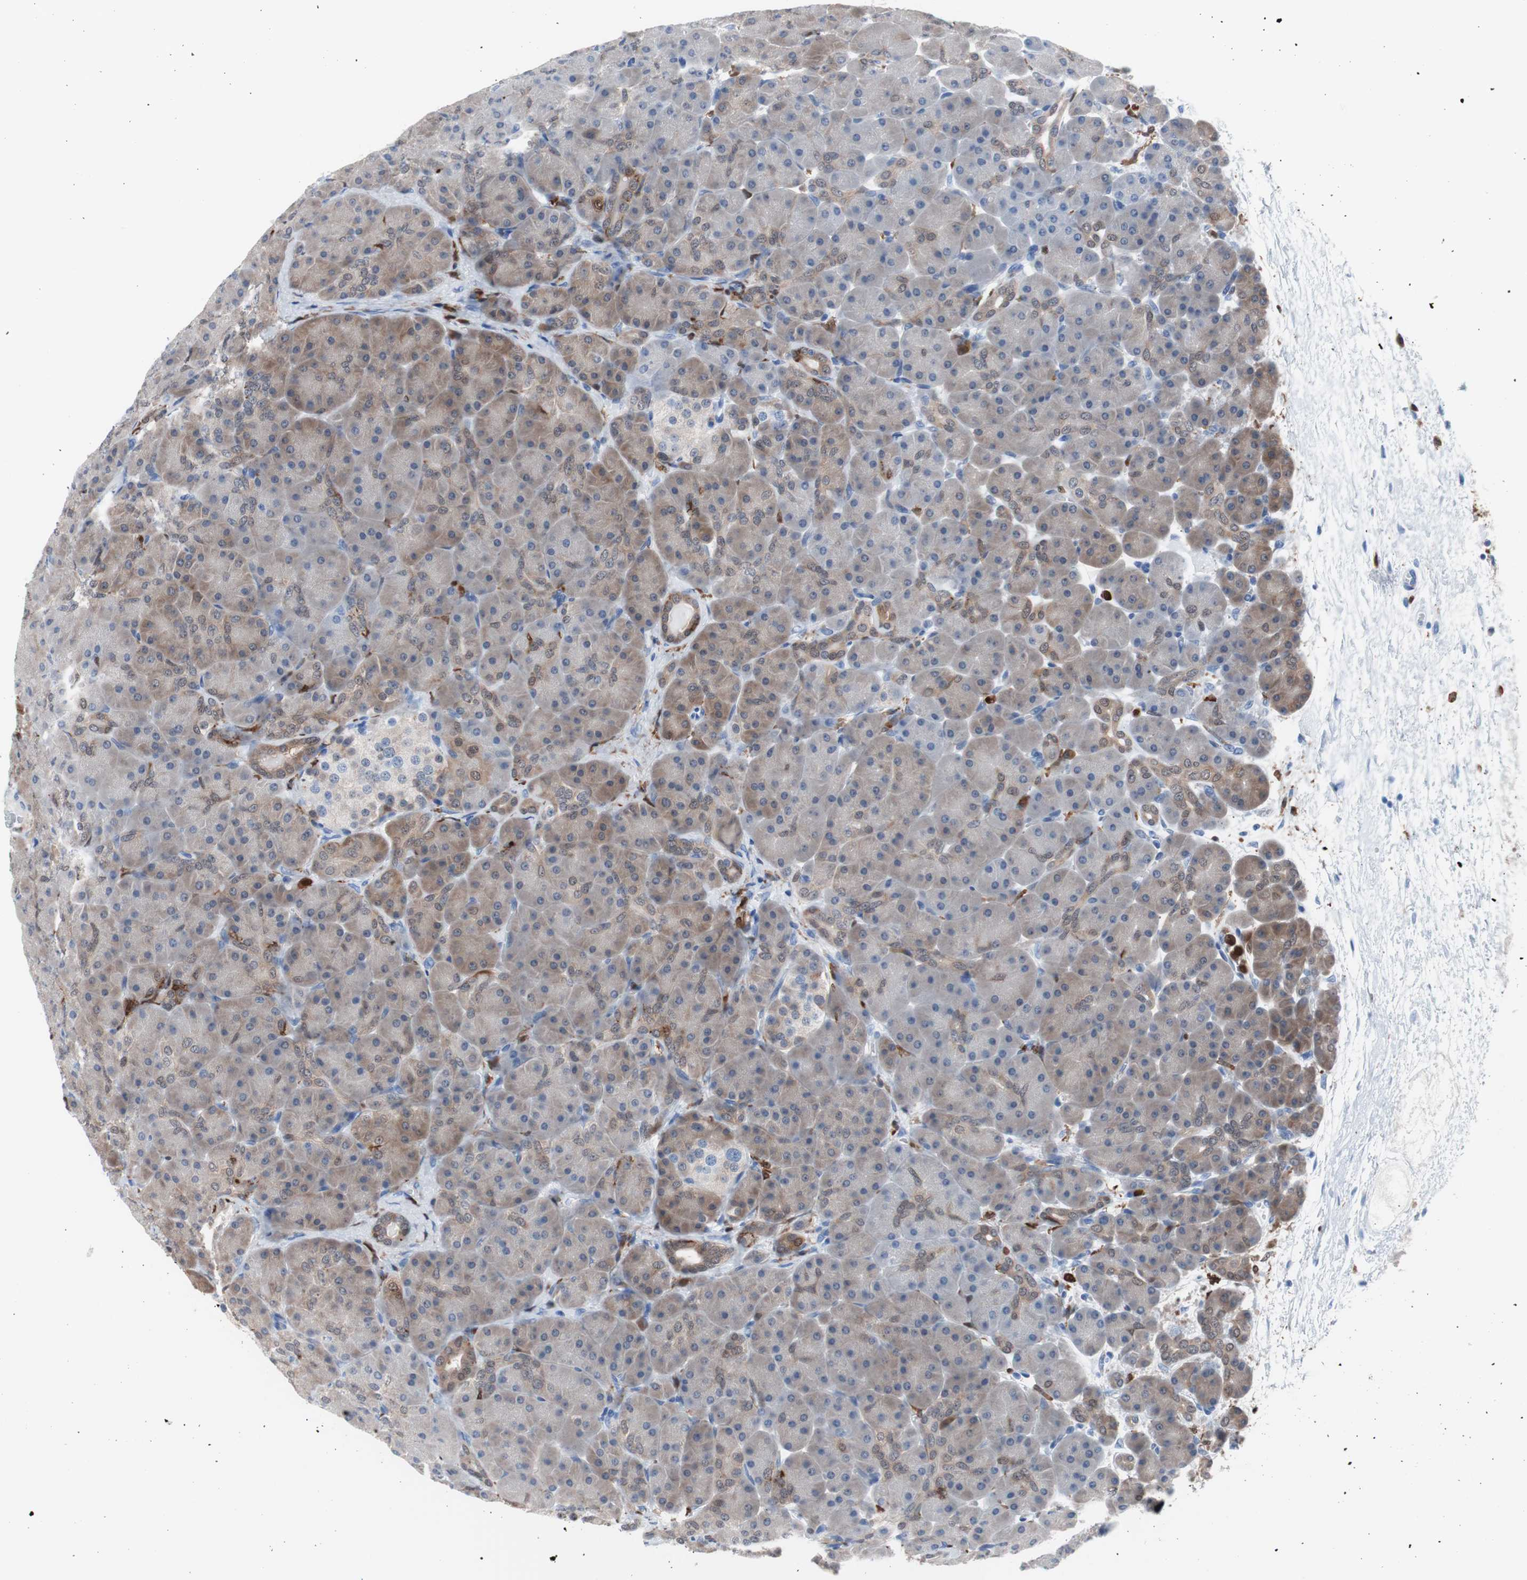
{"staining": {"intensity": "moderate", "quantity": ">75%", "location": "cytoplasmic/membranous"}, "tissue": "pancreas", "cell_type": "Exocrine glandular cells", "image_type": "normal", "snomed": [{"axis": "morphology", "description": "Normal tissue, NOS"}, {"axis": "topography", "description": "Pancreas"}], "caption": "Immunohistochemistry (IHC) staining of benign pancreas, which demonstrates medium levels of moderate cytoplasmic/membranous positivity in approximately >75% of exocrine glandular cells indicating moderate cytoplasmic/membranous protein expression. The staining was performed using DAB (3,3'-diaminobenzidine) (brown) for protein detection and nuclei were counterstained in hematoxylin (blue).", "gene": "SYK", "patient": {"sex": "male", "age": 66}}